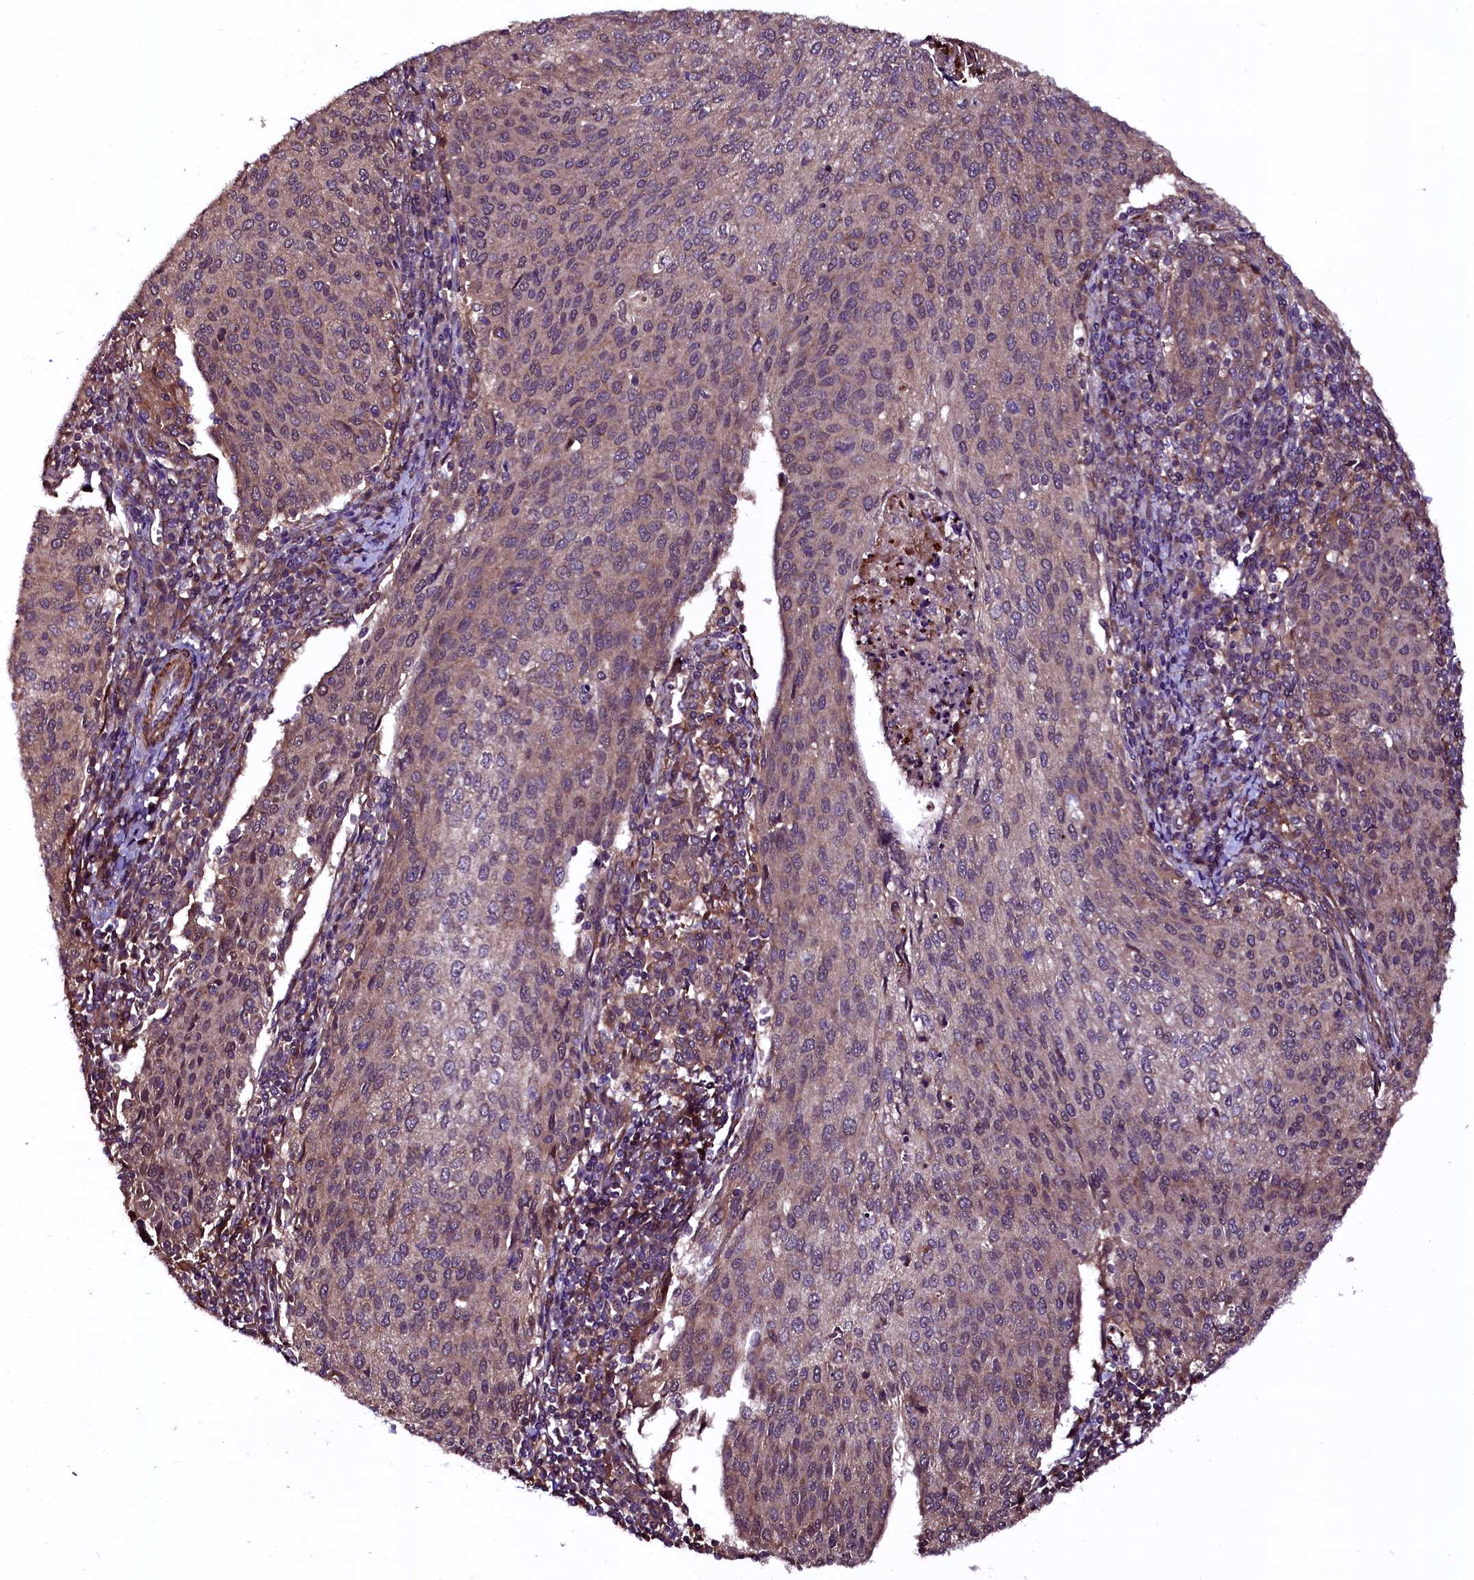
{"staining": {"intensity": "weak", "quantity": "25%-75%", "location": "cytoplasmic/membranous"}, "tissue": "cervical cancer", "cell_type": "Tumor cells", "image_type": "cancer", "snomed": [{"axis": "morphology", "description": "Squamous cell carcinoma, NOS"}, {"axis": "topography", "description": "Cervix"}], "caption": "Cervical squamous cell carcinoma stained for a protein (brown) exhibits weak cytoplasmic/membranous positive positivity in about 25%-75% of tumor cells.", "gene": "N4BP1", "patient": {"sex": "female", "age": 46}}